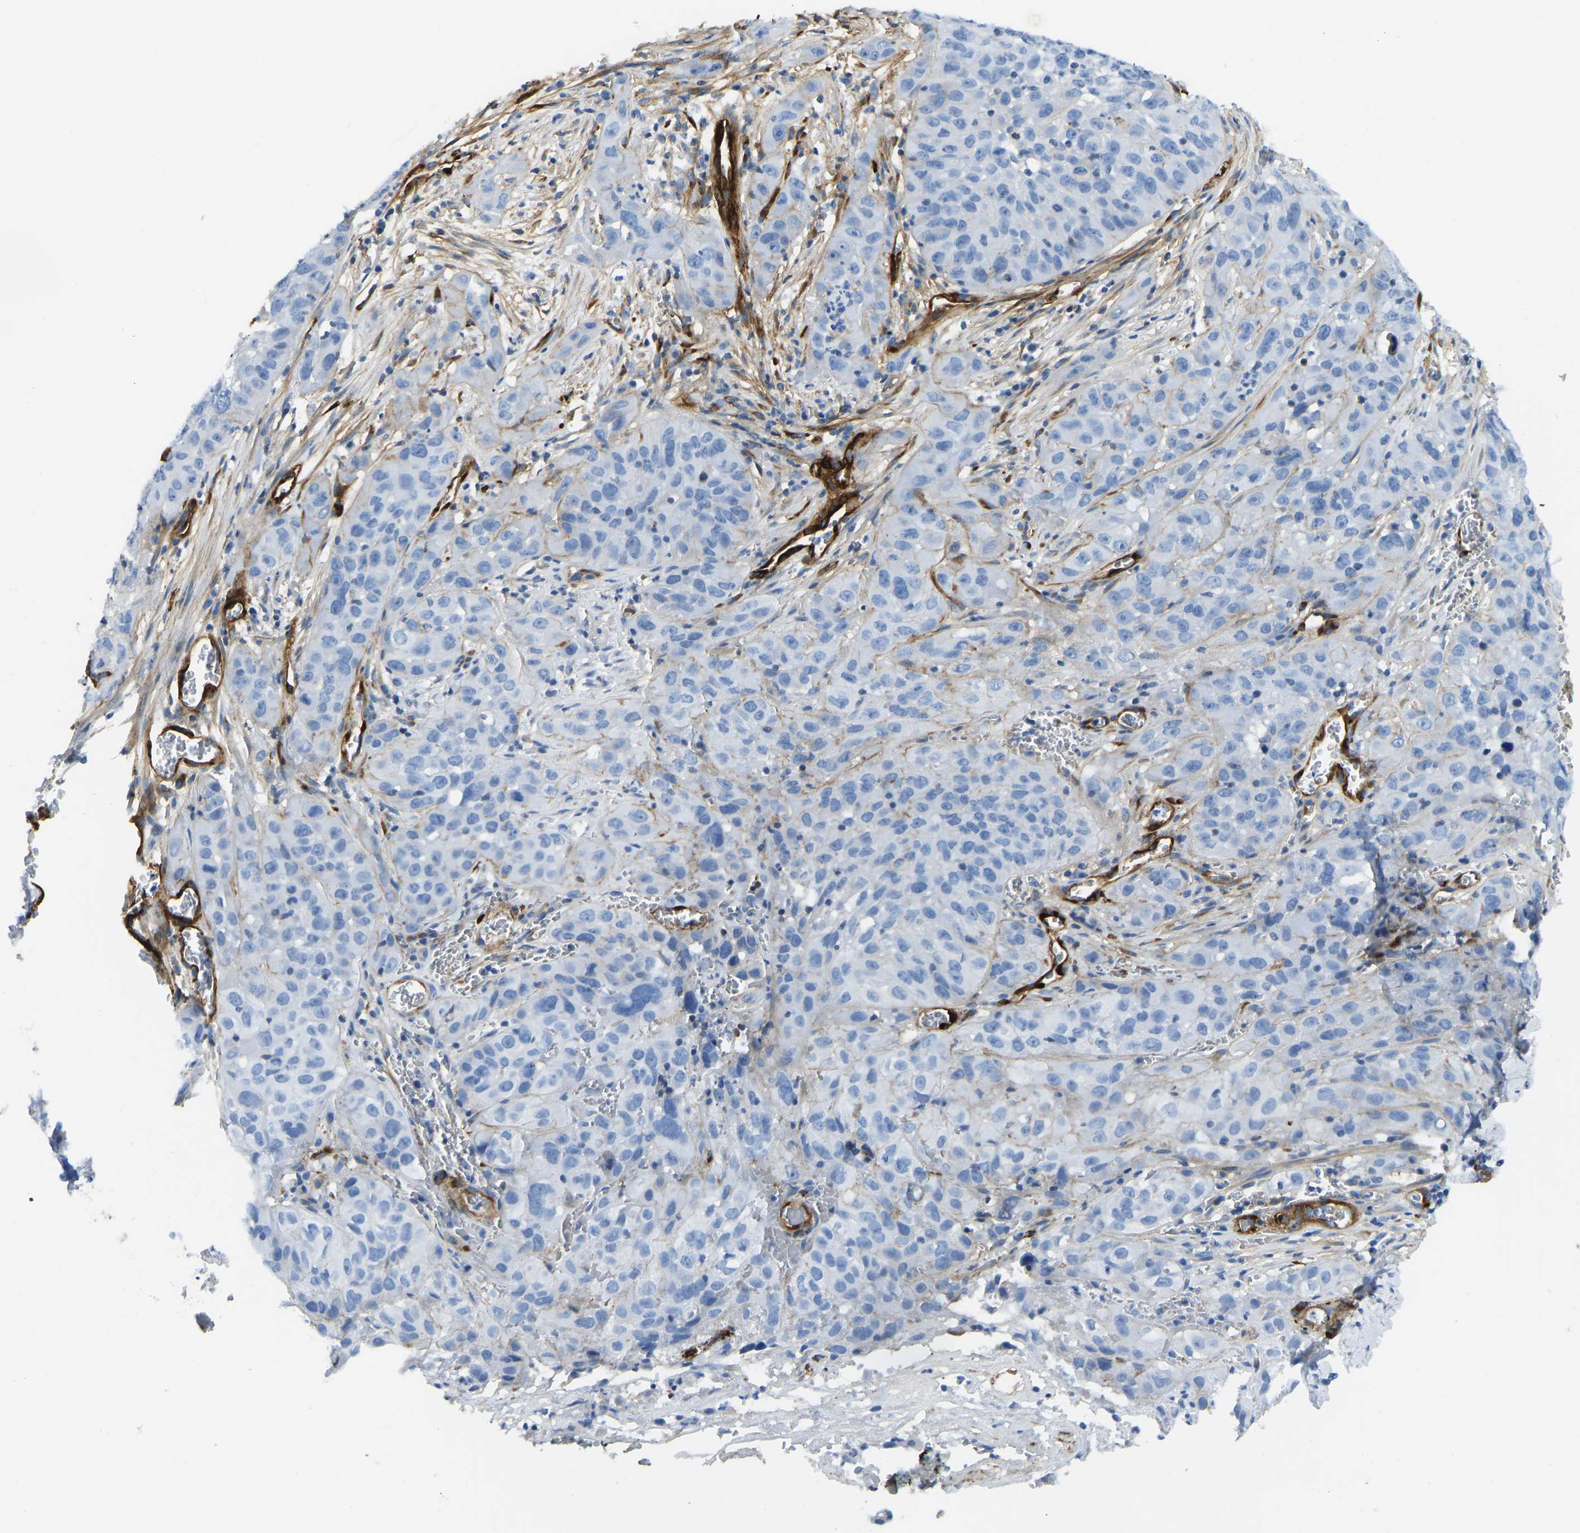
{"staining": {"intensity": "negative", "quantity": "none", "location": "none"}, "tissue": "cervical cancer", "cell_type": "Tumor cells", "image_type": "cancer", "snomed": [{"axis": "morphology", "description": "Squamous cell carcinoma, NOS"}, {"axis": "topography", "description": "Cervix"}], "caption": "This photomicrograph is of cervical cancer (squamous cell carcinoma) stained with IHC to label a protein in brown with the nuclei are counter-stained blue. There is no staining in tumor cells. Brightfield microscopy of IHC stained with DAB (brown) and hematoxylin (blue), captured at high magnification.", "gene": "COL15A1", "patient": {"sex": "female", "age": 32}}